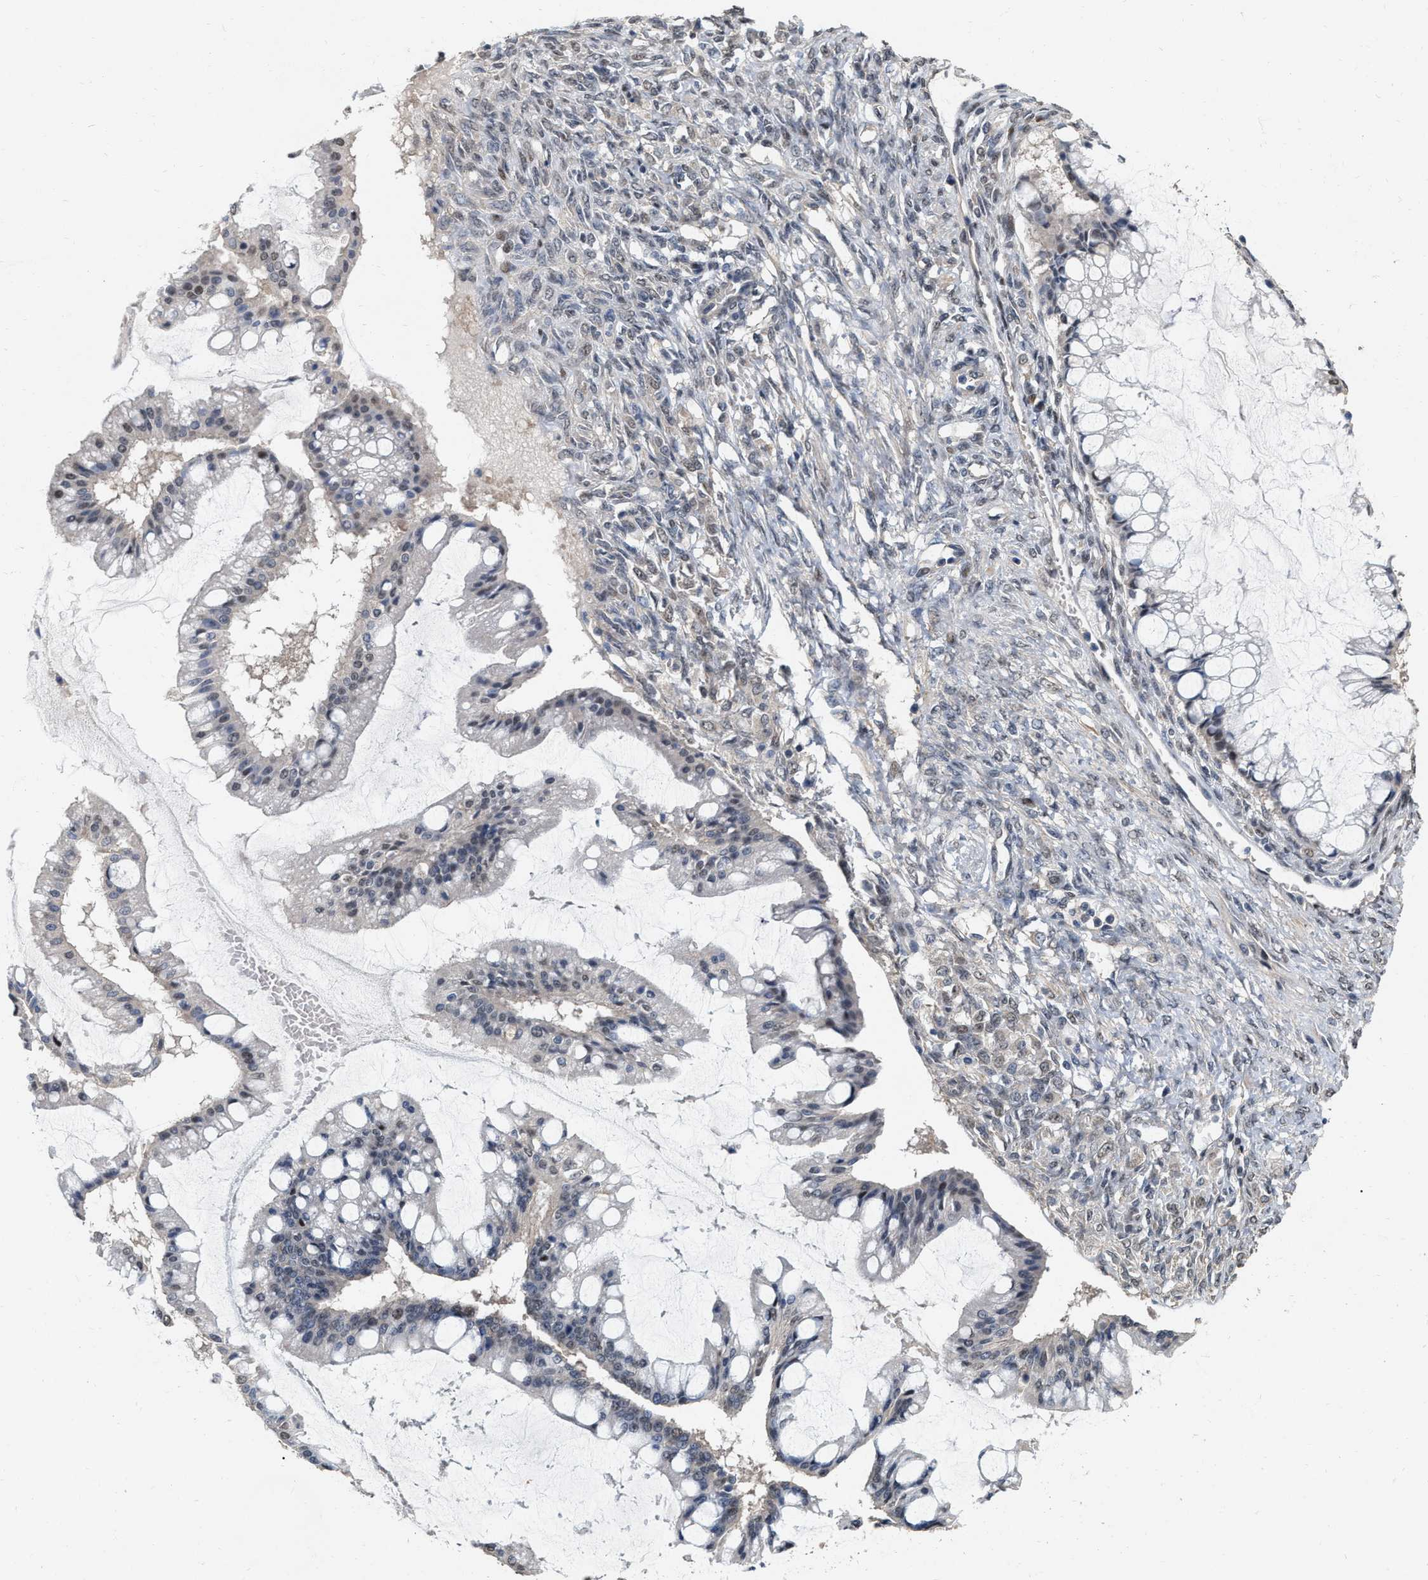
{"staining": {"intensity": "weak", "quantity": "<25%", "location": "nuclear"}, "tissue": "ovarian cancer", "cell_type": "Tumor cells", "image_type": "cancer", "snomed": [{"axis": "morphology", "description": "Cystadenocarcinoma, mucinous, NOS"}, {"axis": "topography", "description": "Ovary"}], "caption": "Protein analysis of ovarian cancer reveals no significant expression in tumor cells. (Stains: DAB immunohistochemistry (IHC) with hematoxylin counter stain, Microscopy: brightfield microscopy at high magnification).", "gene": "RUVBL1", "patient": {"sex": "female", "age": 73}}